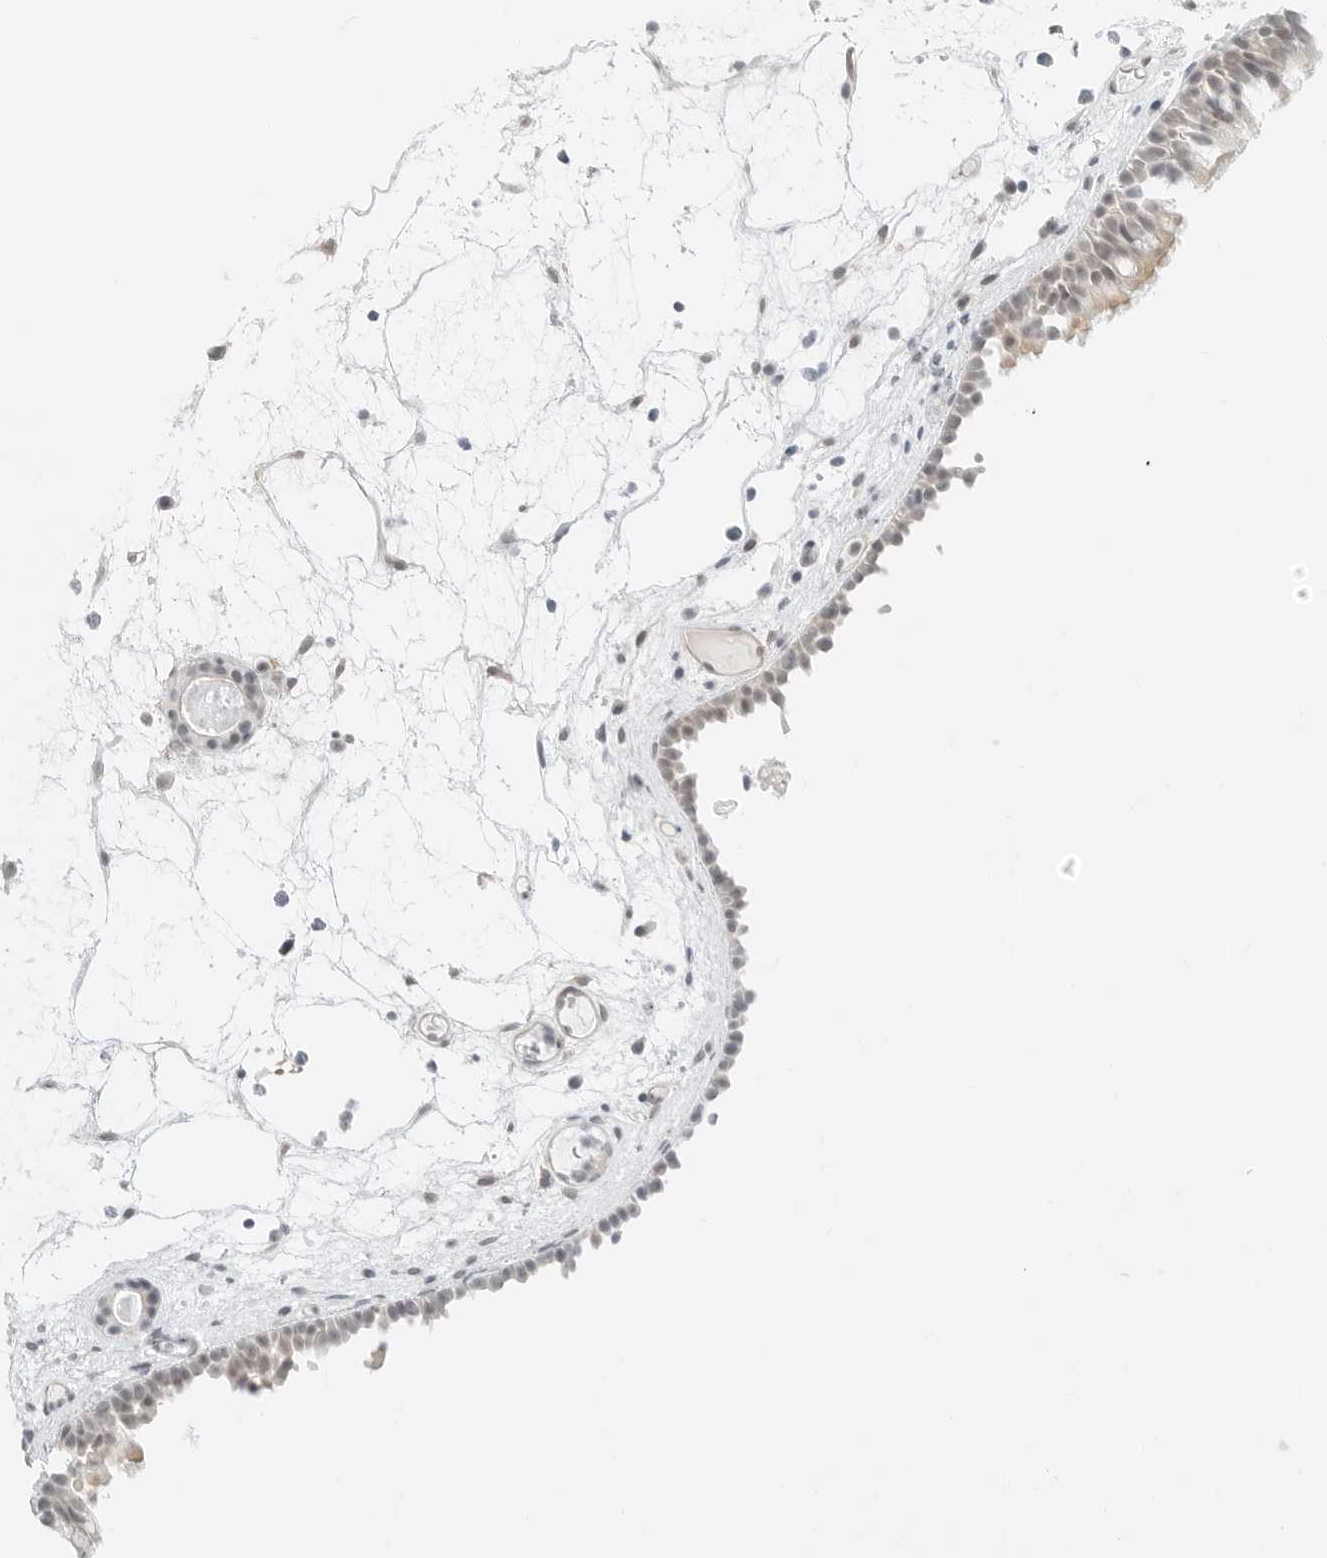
{"staining": {"intensity": "weak", "quantity": "<25%", "location": "nuclear"}, "tissue": "nasopharynx", "cell_type": "Respiratory epithelial cells", "image_type": "normal", "snomed": [{"axis": "morphology", "description": "Normal tissue, NOS"}, {"axis": "morphology", "description": "Inflammation, NOS"}, {"axis": "morphology", "description": "Malignant melanoma, Metastatic site"}, {"axis": "topography", "description": "Nasopharynx"}], "caption": "Immunohistochemistry (IHC) histopathology image of normal human nasopharynx stained for a protein (brown), which displays no positivity in respiratory epithelial cells.", "gene": "CCSAP", "patient": {"sex": "male", "age": 70}}